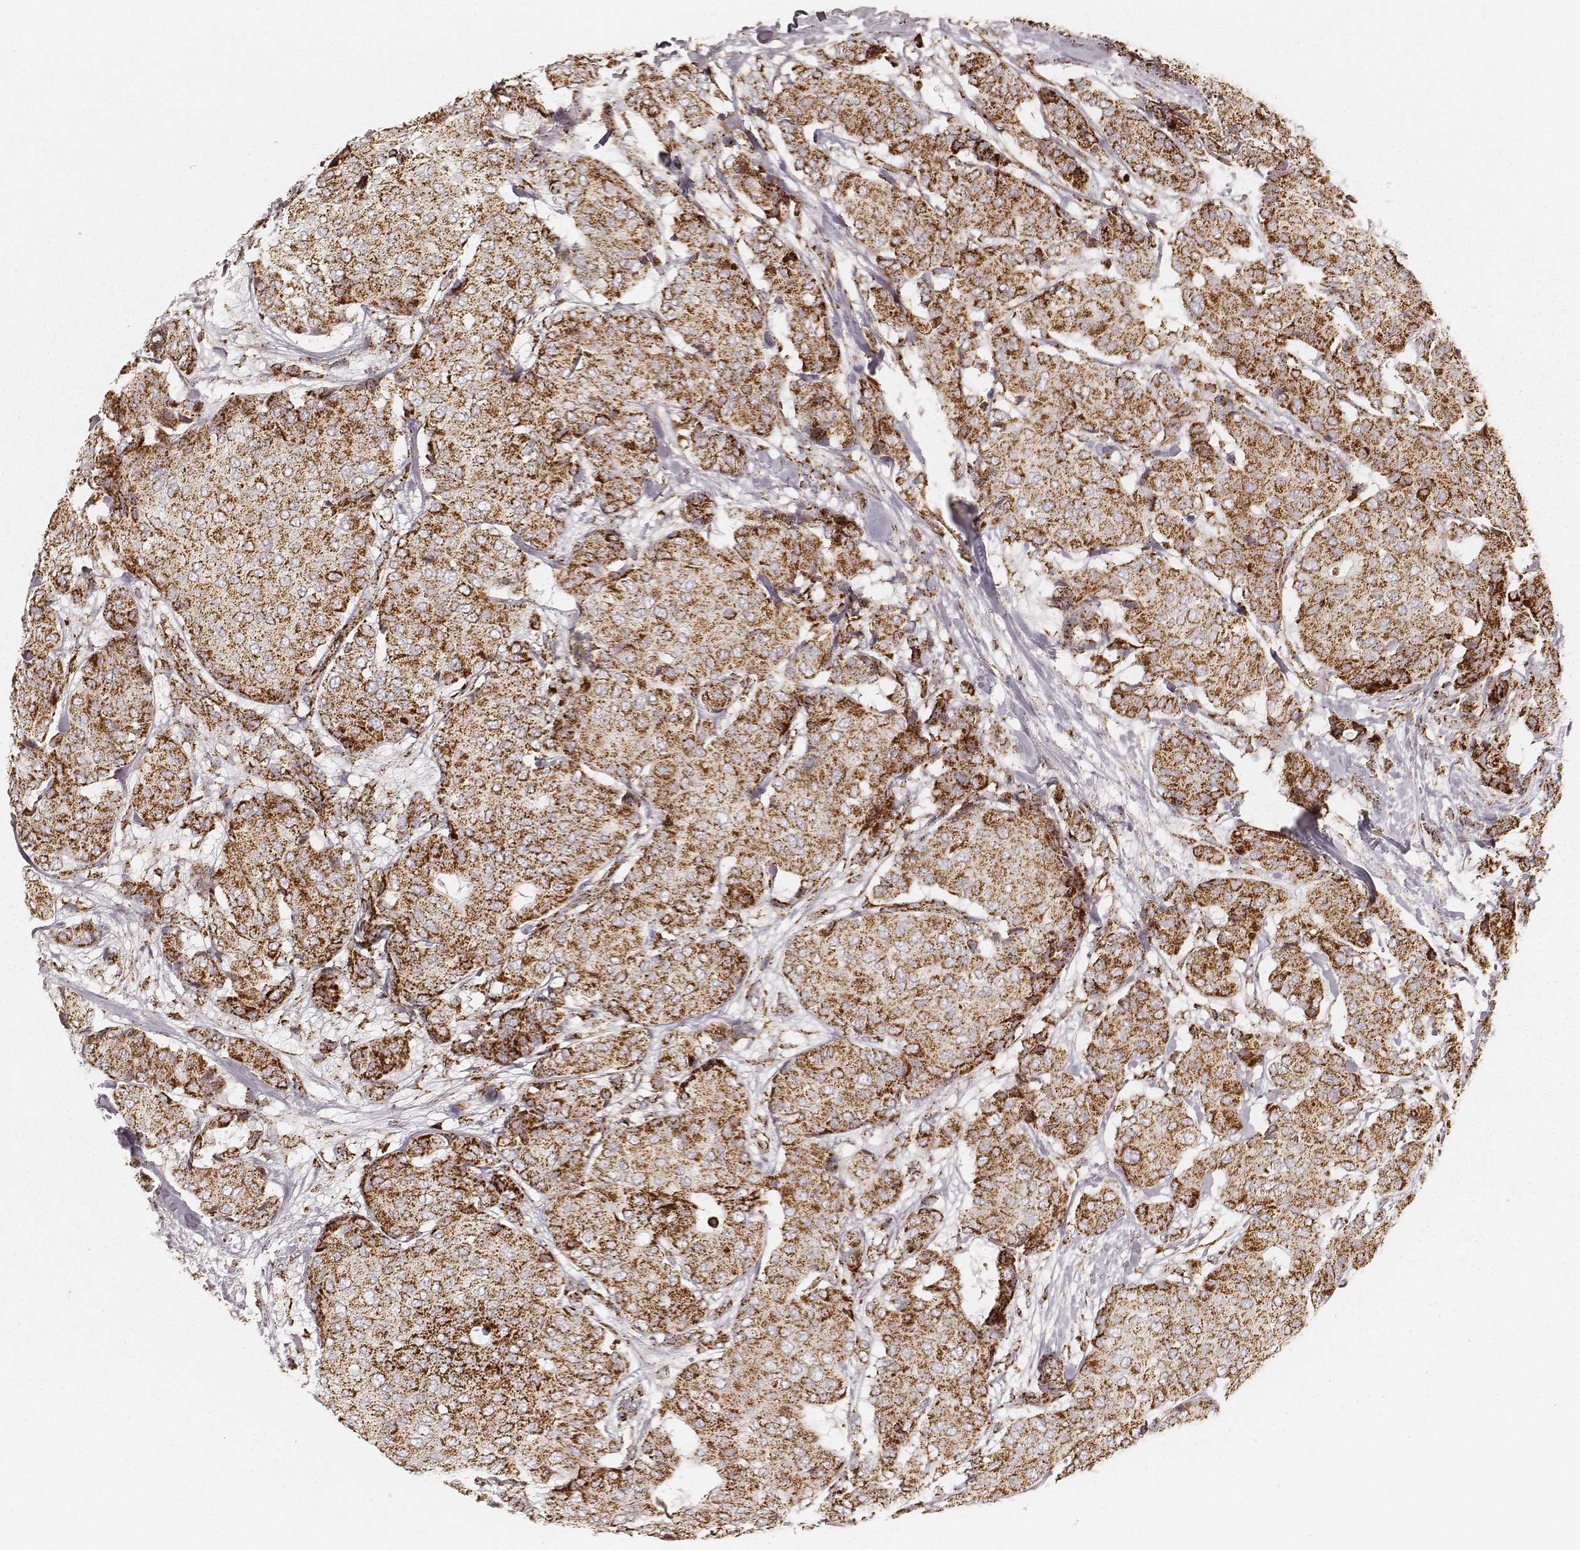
{"staining": {"intensity": "strong", "quantity": ">75%", "location": "cytoplasmic/membranous"}, "tissue": "breast cancer", "cell_type": "Tumor cells", "image_type": "cancer", "snomed": [{"axis": "morphology", "description": "Duct carcinoma"}, {"axis": "topography", "description": "Breast"}], "caption": "Breast invasive ductal carcinoma stained for a protein (brown) demonstrates strong cytoplasmic/membranous positive positivity in approximately >75% of tumor cells.", "gene": "CS", "patient": {"sex": "female", "age": 75}}